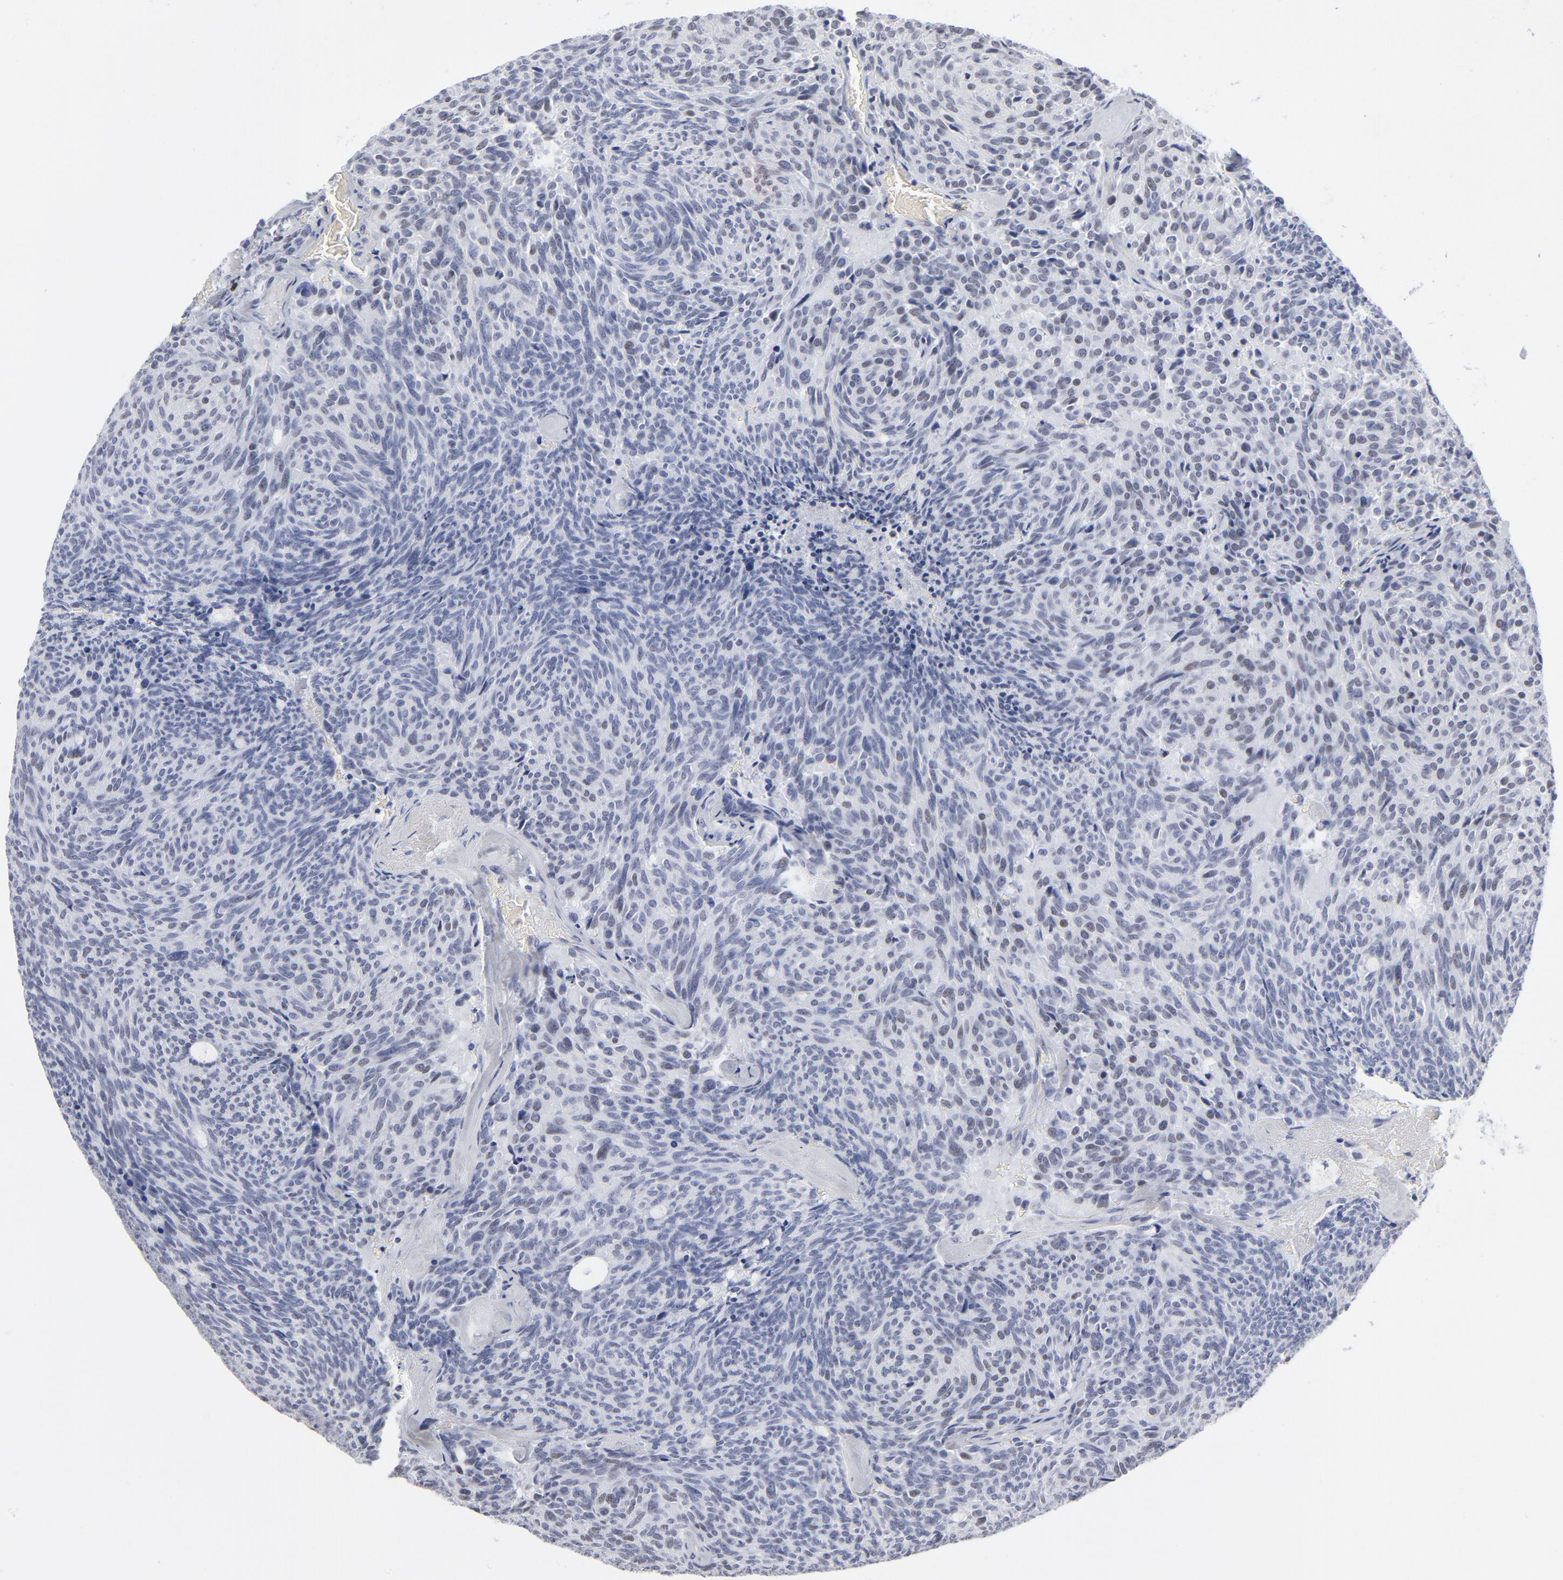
{"staining": {"intensity": "weak", "quantity": "<25%", "location": "nuclear"}, "tissue": "carcinoid", "cell_type": "Tumor cells", "image_type": "cancer", "snomed": [{"axis": "morphology", "description": "Carcinoid, malignant, NOS"}, {"axis": "topography", "description": "Pancreas"}], "caption": "This is an IHC histopathology image of malignant carcinoid. There is no positivity in tumor cells.", "gene": "CD2", "patient": {"sex": "female", "age": 54}}